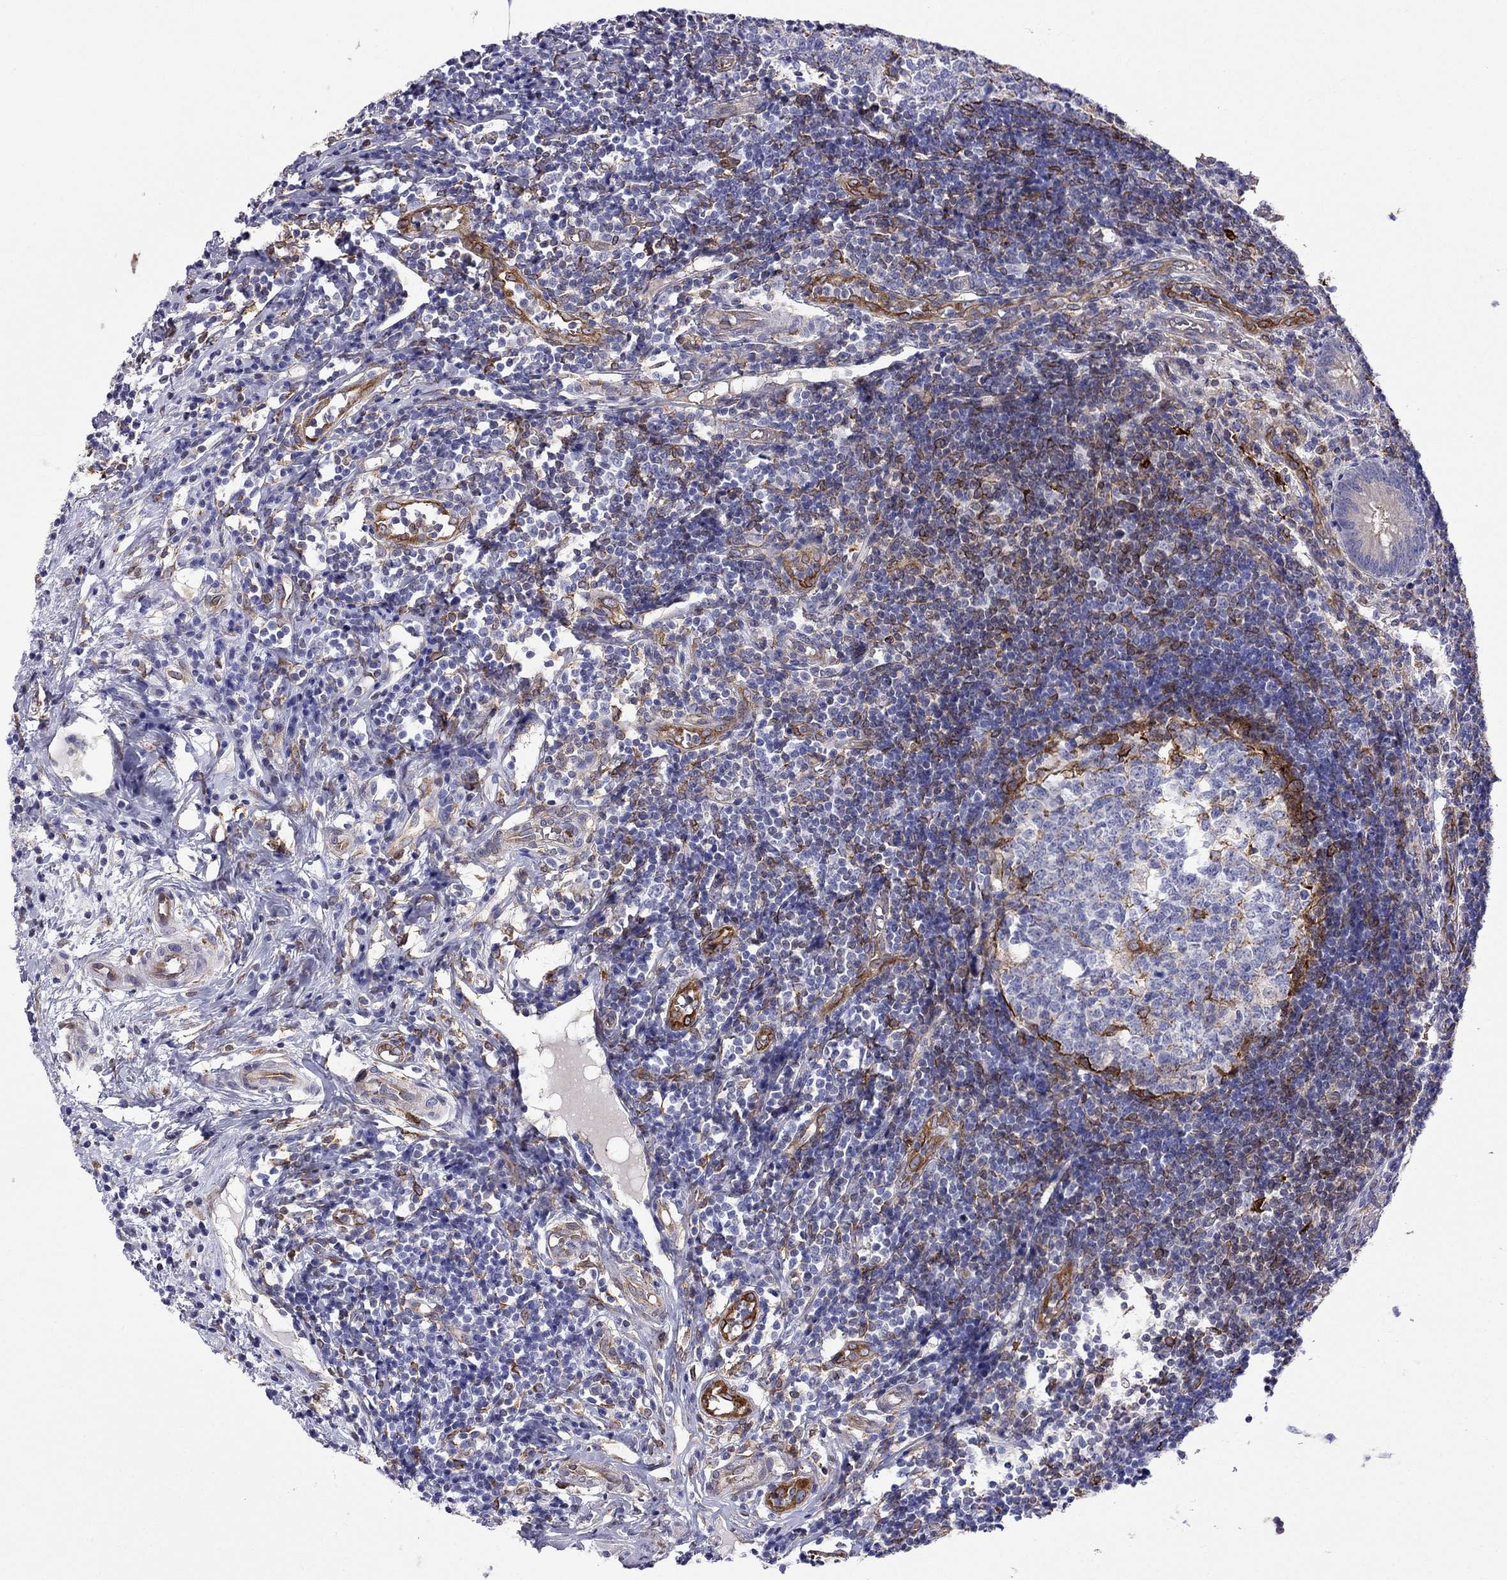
{"staining": {"intensity": "negative", "quantity": "none", "location": "none"}, "tissue": "appendix", "cell_type": "Glandular cells", "image_type": "normal", "snomed": [{"axis": "morphology", "description": "Normal tissue, NOS"}, {"axis": "morphology", "description": "Inflammation, NOS"}, {"axis": "topography", "description": "Appendix"}], "caption": "Immunohistochemical staining of unremarkable human appendix displays no significant staining in glandular cells. (Immunohistochemistry (ihc), brightfield microscopy, high magnification).", "gene": "GNAL", "patient": {"sex": "male", "age": 16}}